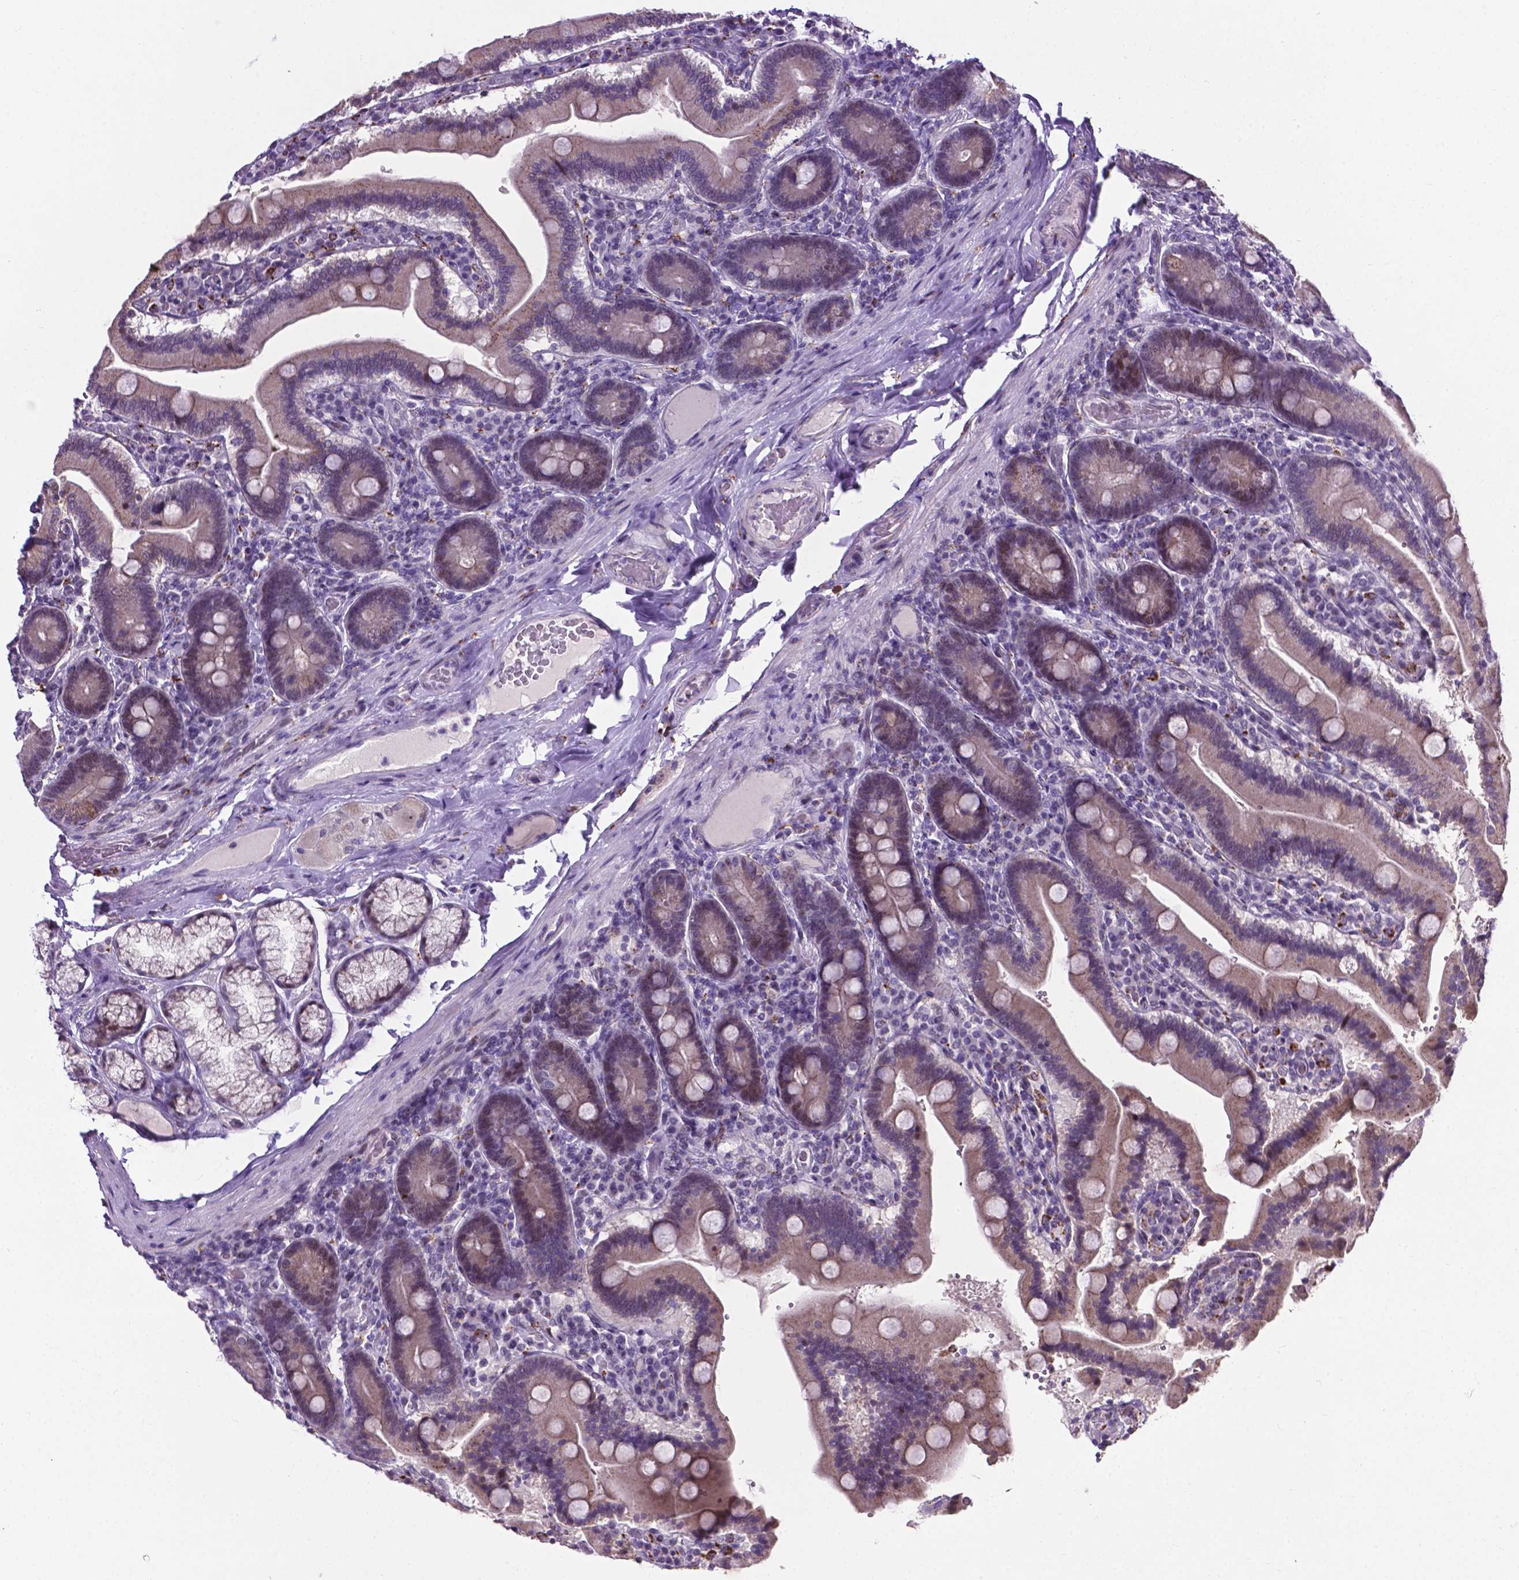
{"staining": {"intensity": "weak", "quantity": "<25%", "location": "cytoplasmic/membranous"}, "tissue": "duodenum", "cell_type": "Glandular cells", "image_type": "normal", "snomed": [{"axis": "morphology", "description": "Normal tissue, NOS"}, {"axis": "topography", "description": "Duodenum"}], "caption": "The histopathology image demonstrates no significant staining in glandular cells of duodenum. Brightfield microscopy of IHC stained with DAB (brown) and hematoxylin (blue), captured at high magnification.", "gene": "SMAD2", "patient": {"sex": "female", "age": 62}}